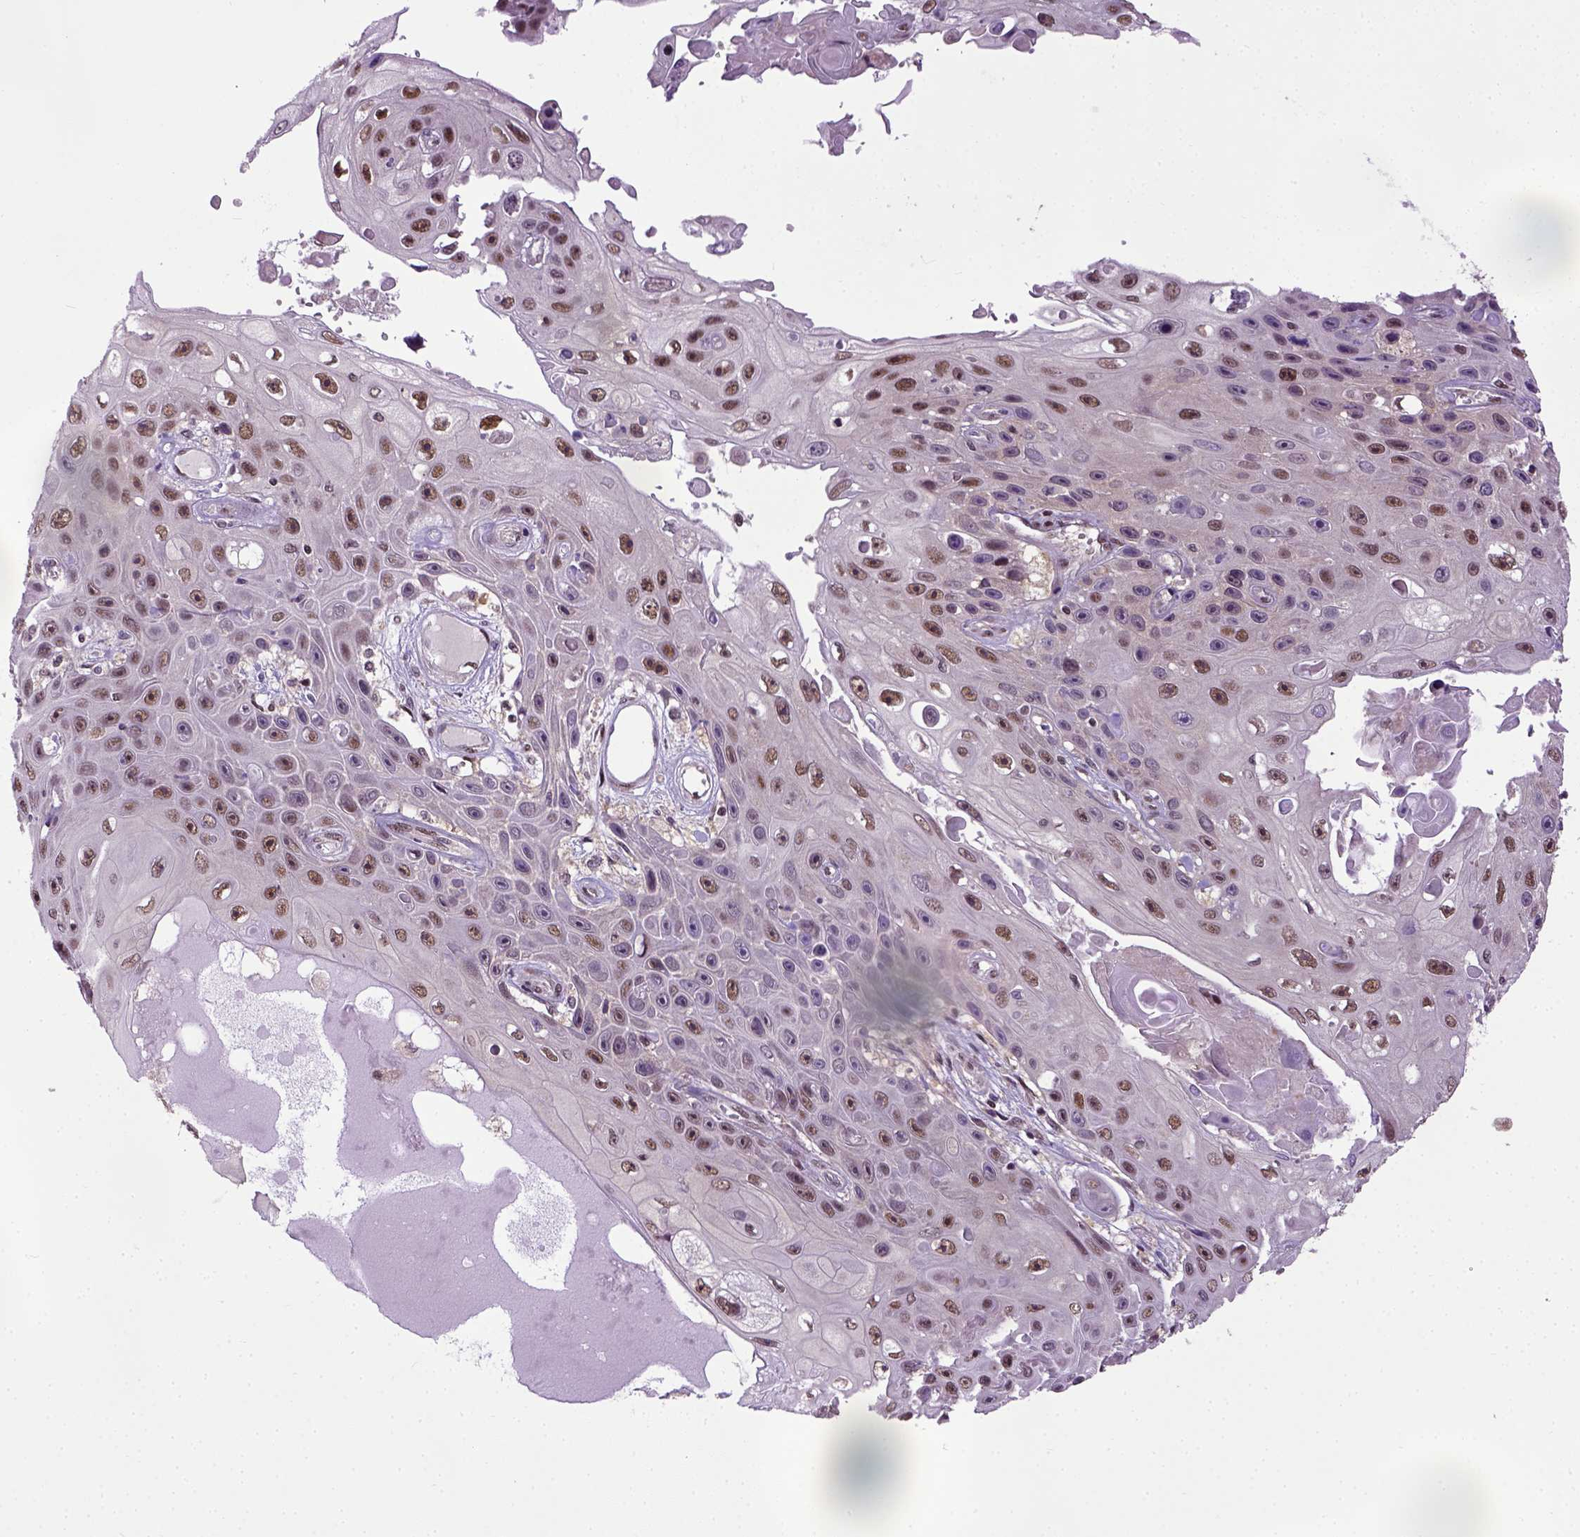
{"staining": {"intensity": "strong", "quantity": "<25%", "location": "nuclear"}, "tissue": "skin cancer", "cell_type": "Tumor cells", "image_type": "cancer", "snomed": [{"axis": "morphology", "description": "Squamous cell carcinoma, NOS"}, {"axis": "topography", "description": "Skin"}], "caption": "A medium amount of strong nuclear staining is identified in about <25% of tumor cells in skin cancer tissue. Nuclei are stained in blue.", "gene": "UBA3", "patient": {"sex": "male", "age": 82}}